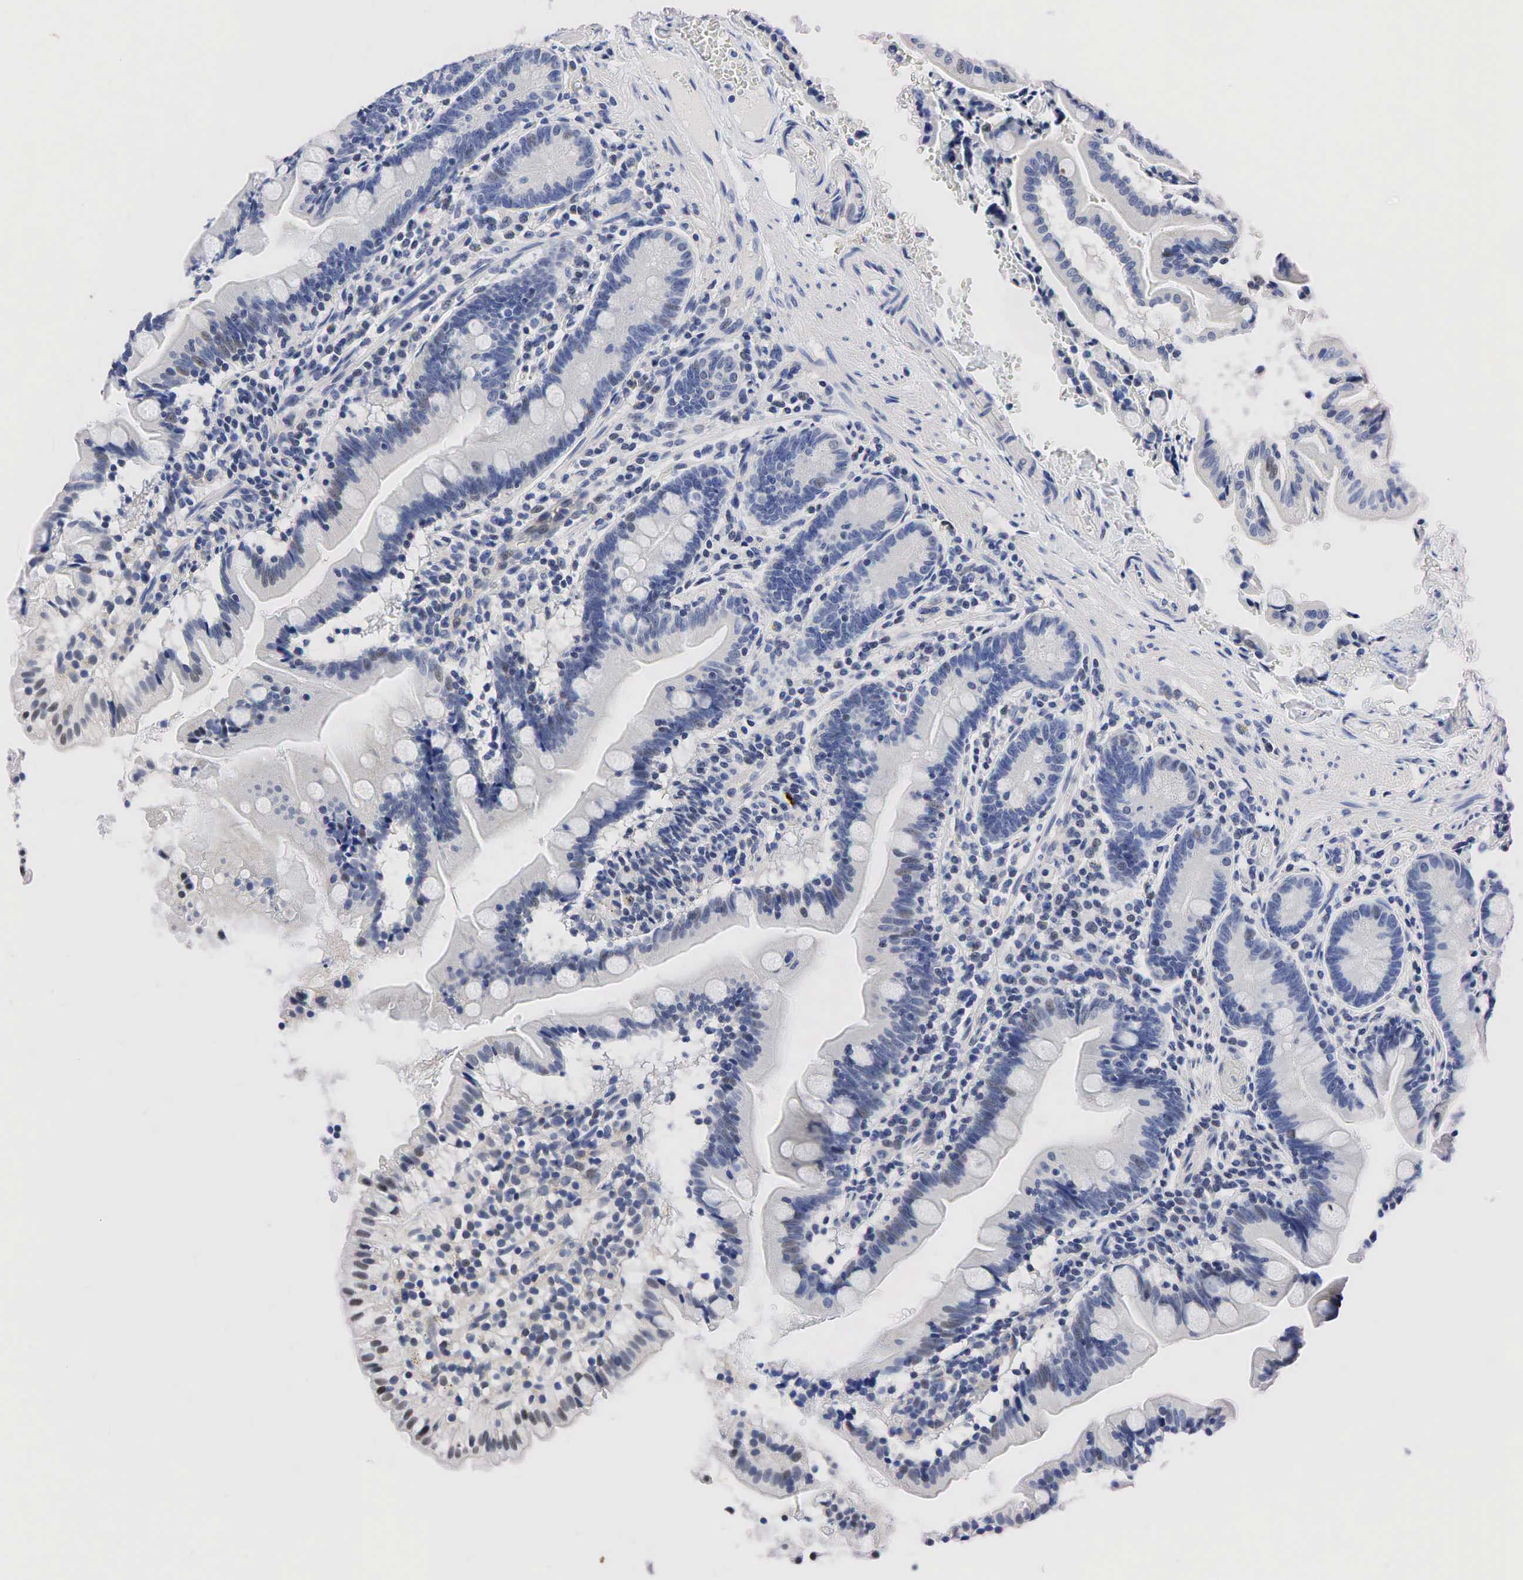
{"staining": {"intensity": "weak", "quantity": "<25%", "location": "nuclear"}, "tissue": "small intestine", "cell_type": "Glandular cells", "image_type": "normal", "snomed": [{"axis": "morphology", "description": "Normal tissue, NOS"}, {"axis": "topography", "description": "Small intestine"}], "caption": "Human small intestine stained for a protein using immunohistochemistry (IHC) exhibits no expression in glandular cells.", "gene": "PGR", "patient": {"sex": "female", "age": 69}}